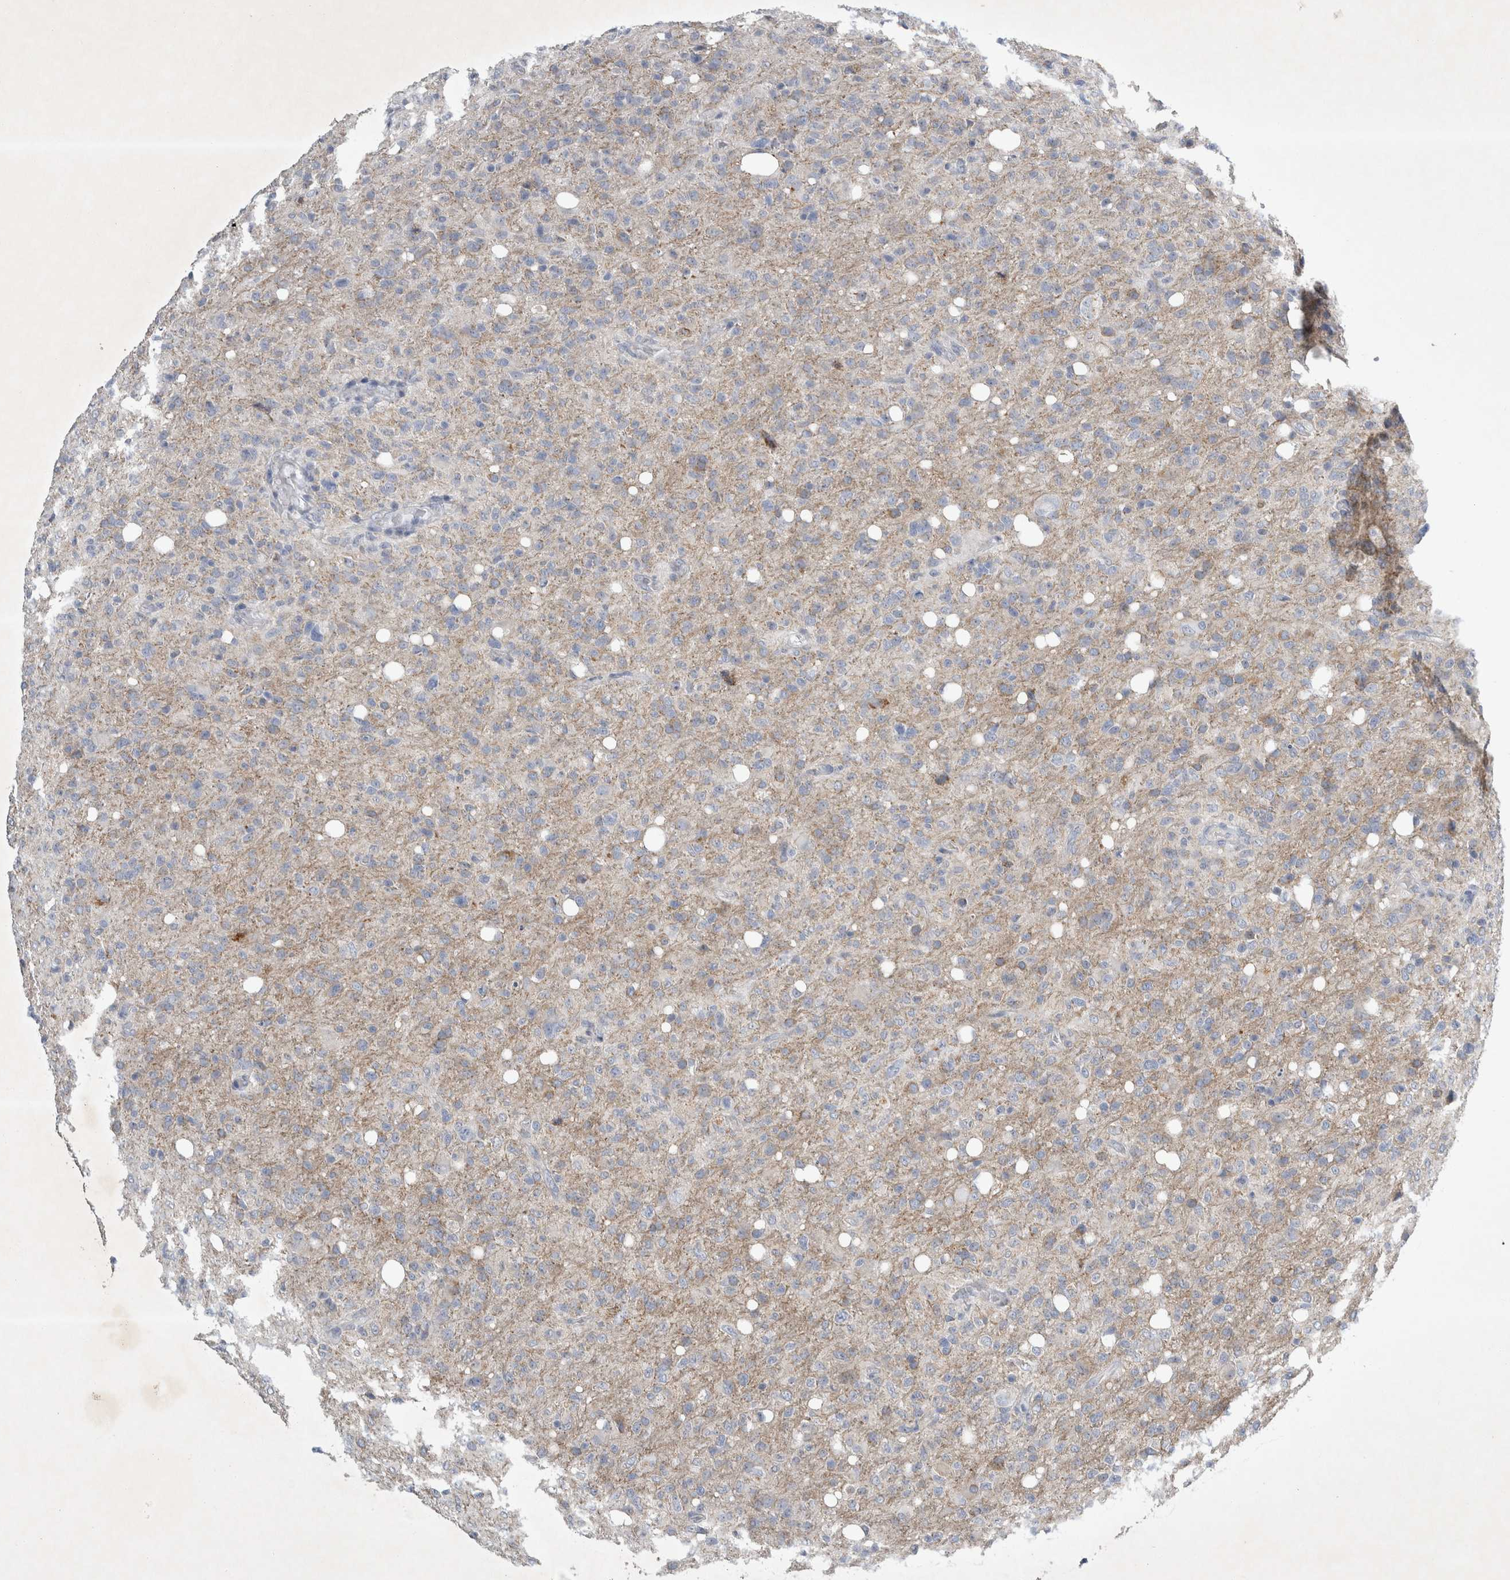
{"staining": {"intensity": "weak", "quantity": "<25%", "location": "cytoplasmic/membranous"}, "tissue": "glioma", "cell_type": "Tumor cells", "image_type": "cancer", "snomed": [{"axis": "morphology", "description": "Glioma, malignant, High grade"}, {"axis": "topography", "description": "Brain"}], "caption": "Immunohistochemical staining of malignant glioma (high-grade) exhibits no significant positivity in tumor cells.", "gene": "FXYD7", "patient": {"sex": "female", "age": 57}}